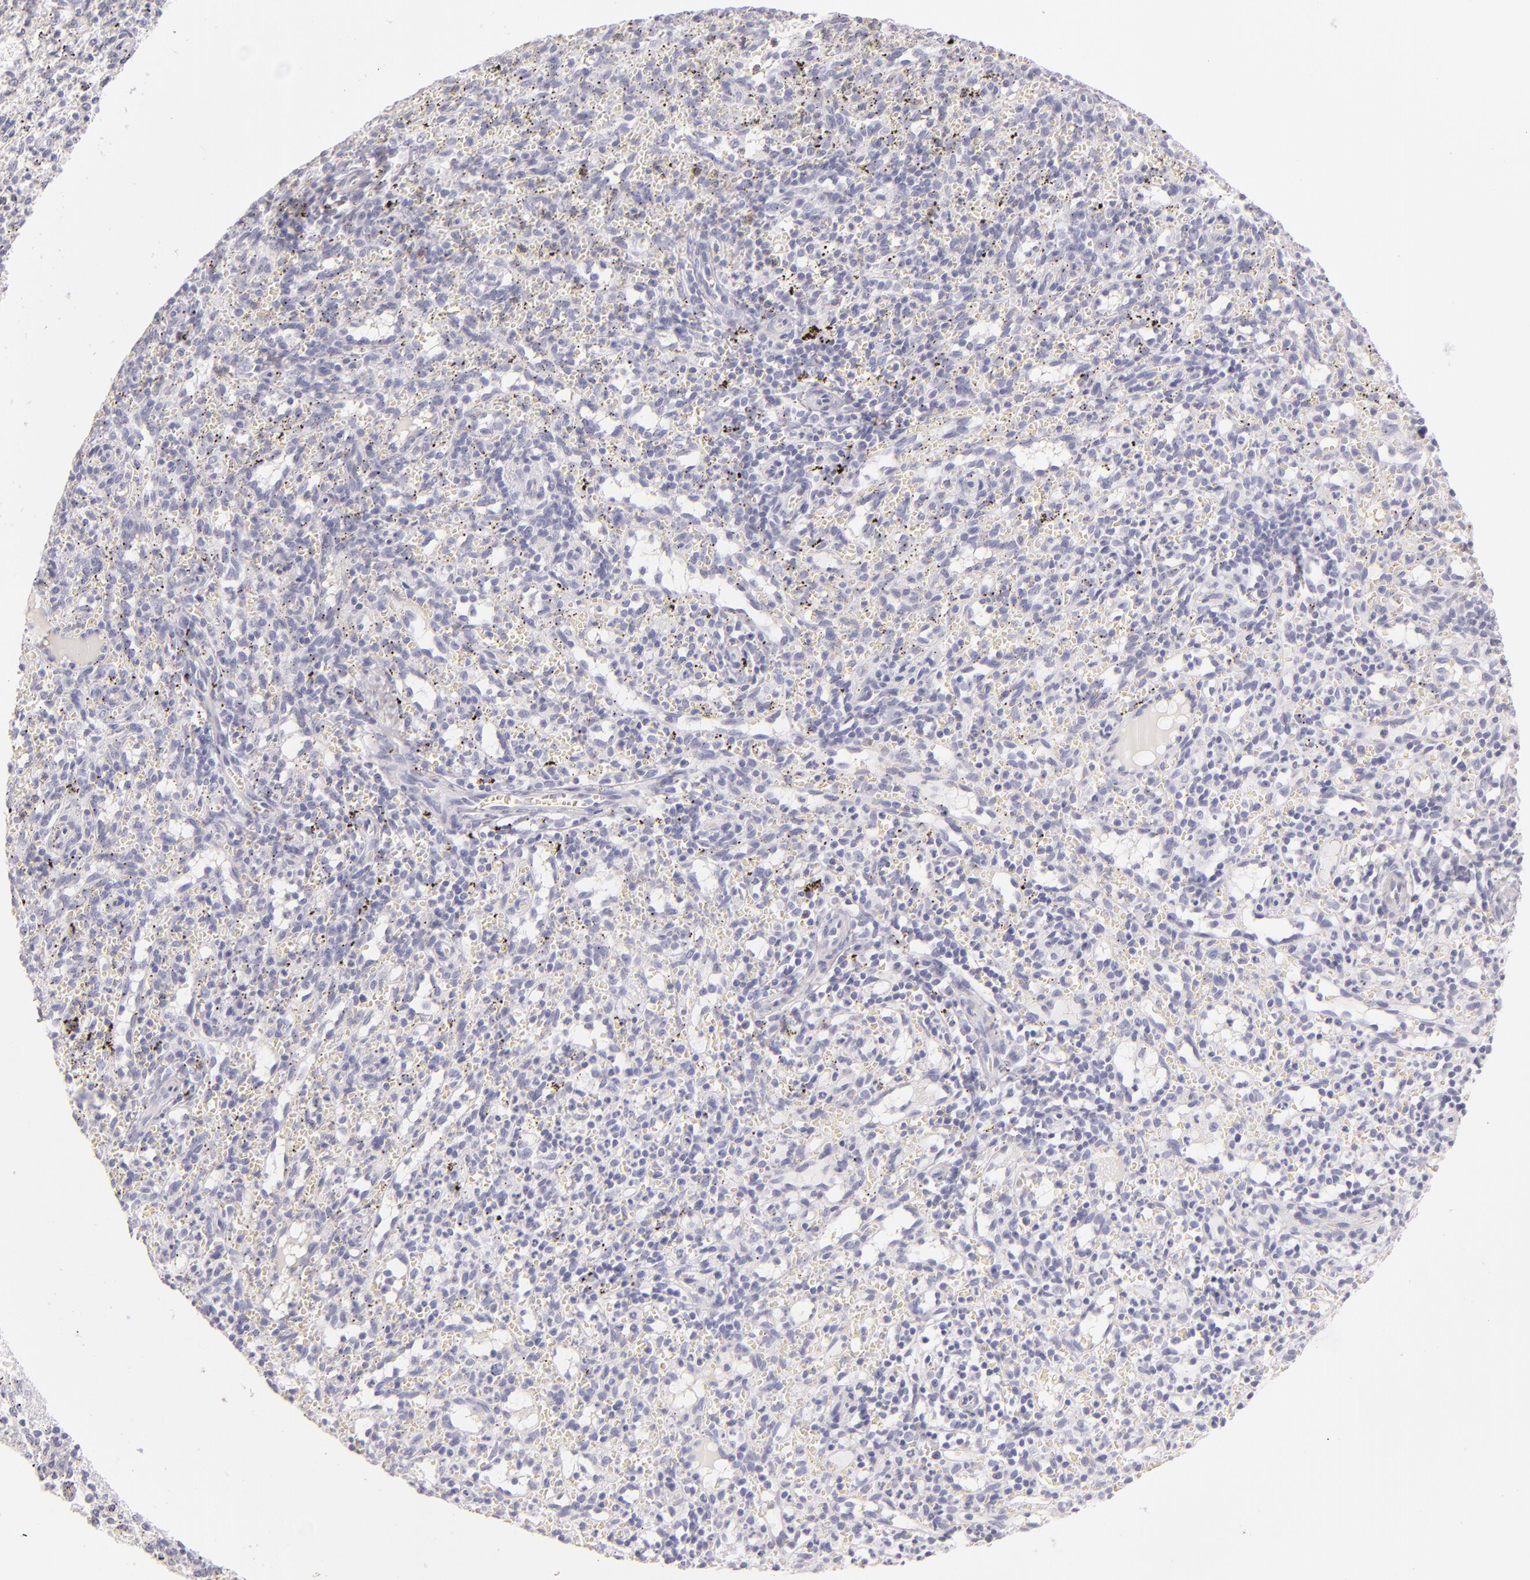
{"staining": {"intensity": "negative", "quantity": "none", "location": "none"}, "tissue": "spleen", "cell_type": "Cells in red pulp", "image_type": "normal", "snomed": [{"axis": "morphology", "description": "Normal tissue, NOS"}, {"axis": "topography", "description": "Spleen"}], "caption": "This image is of normal spleen stained with IHC to label a protein in brown with the nuclei are counter-stained blue. There is no staining in cells in red pulp. (DAB (3,3'-diaminobenzidine) immunohistochemistry with hematoxylin counter stain).", "gene": "FABP1", "patient": {"sex": "female", "age": 10}}